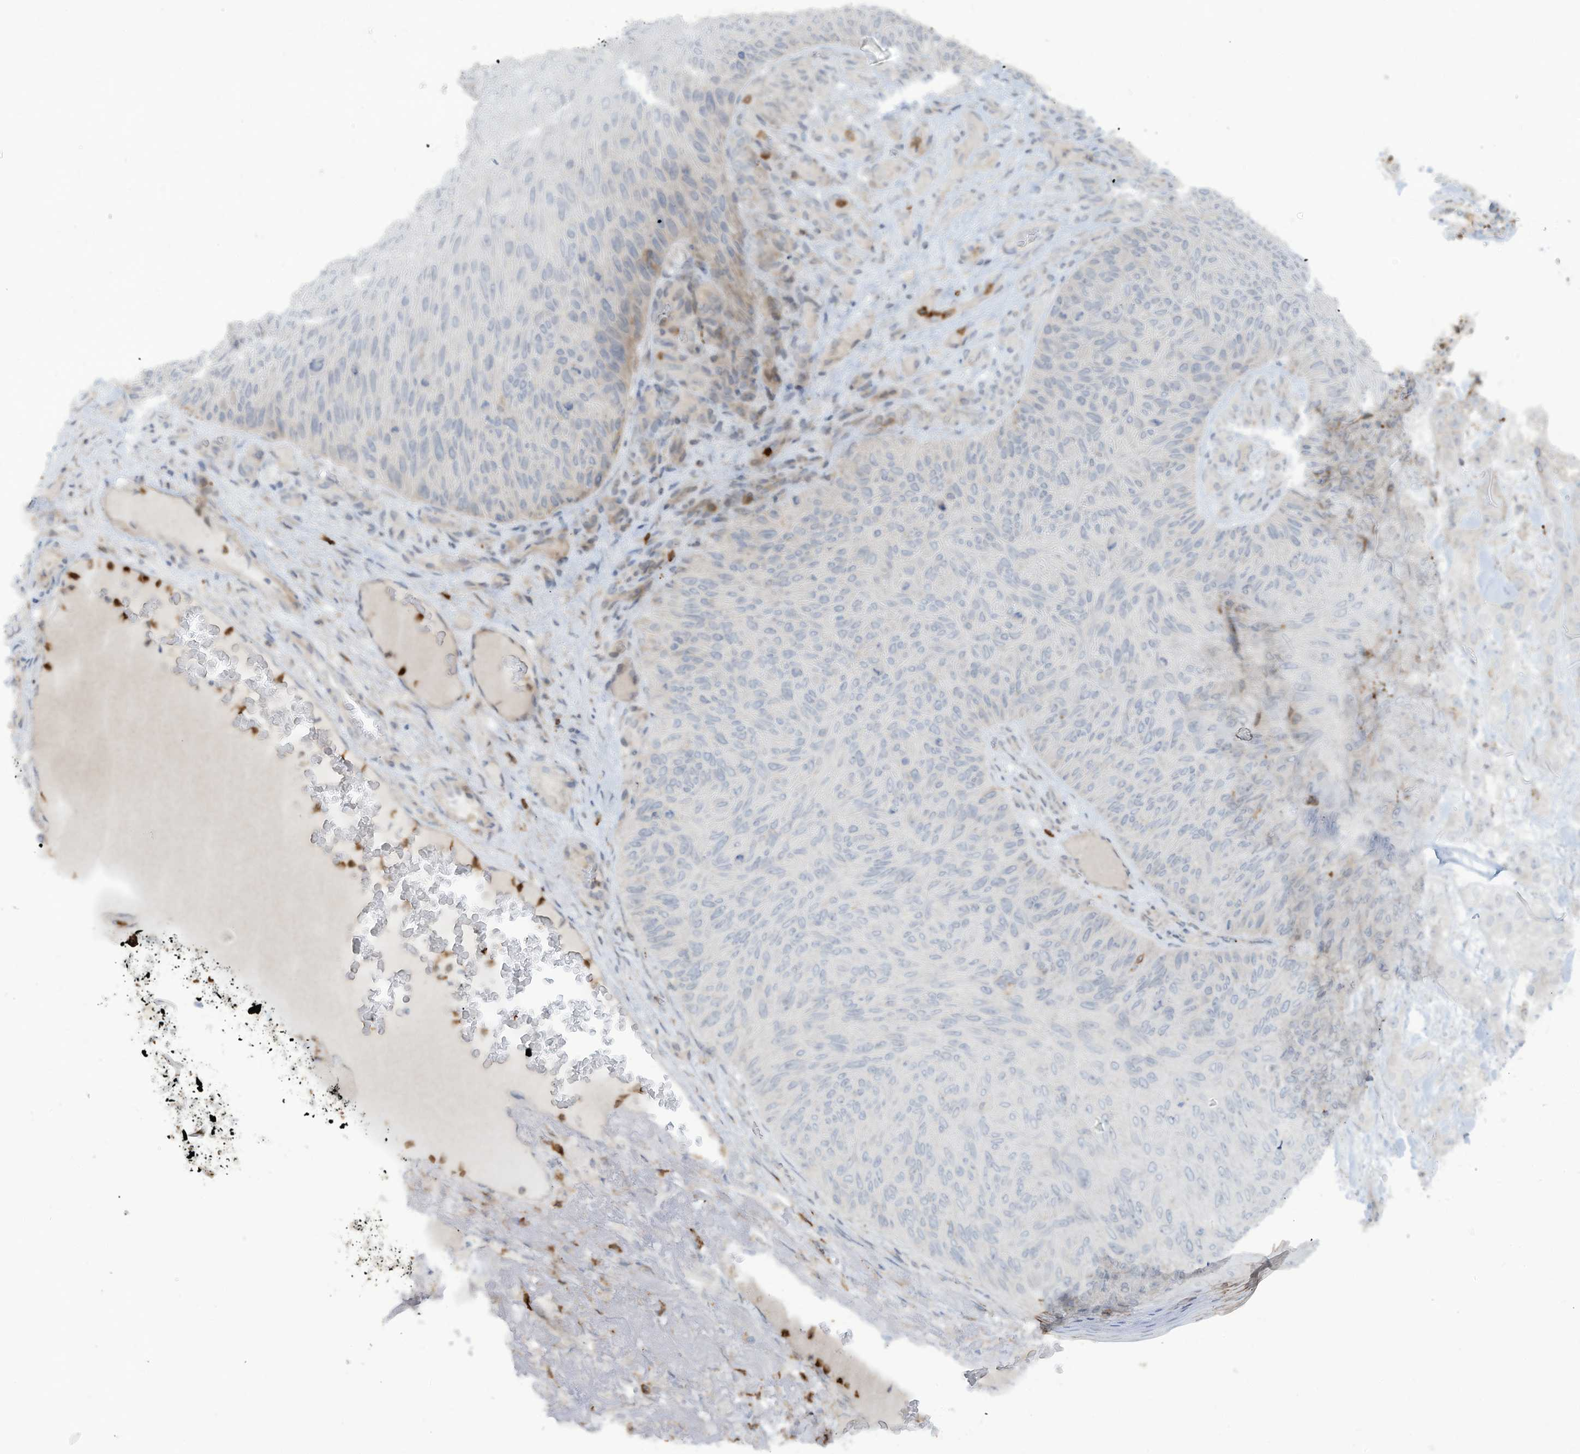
{"staining": {"intensity": "negative", "quantity": "none", "location": "none"}, "tissue": "skin cancer", "cell_type": "Tumor cells", "image_type": "cancer", "snomed": [{"axis": "morphology", "description": "Squamous cell carcinoma, NOS"}, {"axis": "topography", "description": "Skin"}], "caption": "Tumor cells show no significant protein staining in skin cancer (squamous cell carcinoma).", "gene": "NOTO", "patient": {"sex": "female", "age": 88}}